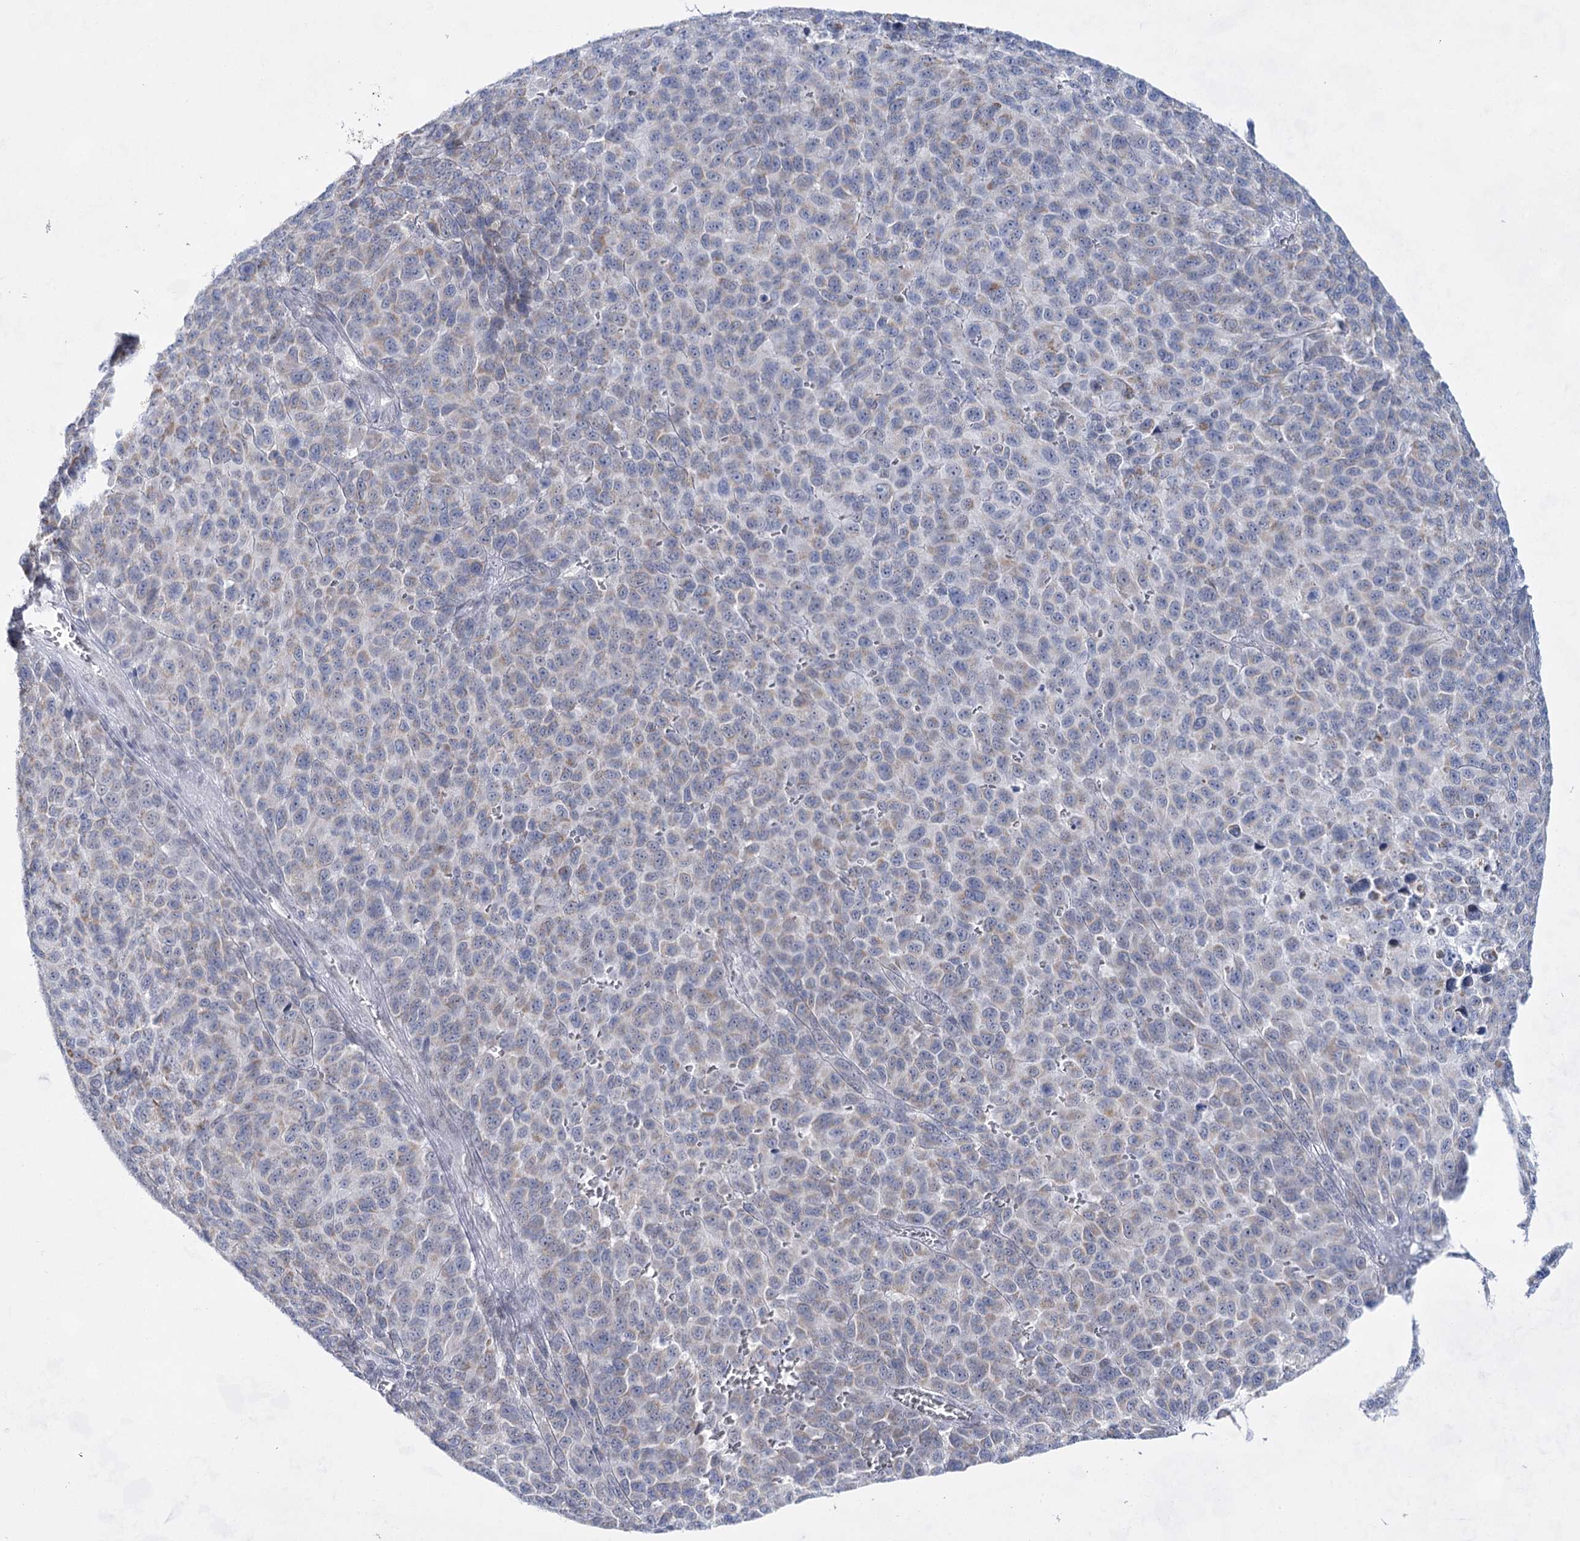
{"staining": {"intensity": "weak", "quantity": "<25%", "location": "cytoplasmic/membranous"}, "tissue": "melanoma", "cell_type": "Tumor cells", "image_type": "cancer", "snomed": [{"axis": "morphology", "description": "Malignant melanoma, NOS"}, {"axis": "topography", "description": "Skin"}], "caption": "This histopathology image is of melanoma stained with IHC to label a protein in brown with the nuclei are counter-stained blue. There is no expression in tumor cells.", "gene": "BPHL", "patient": {"sex": "male", "age": 49}}